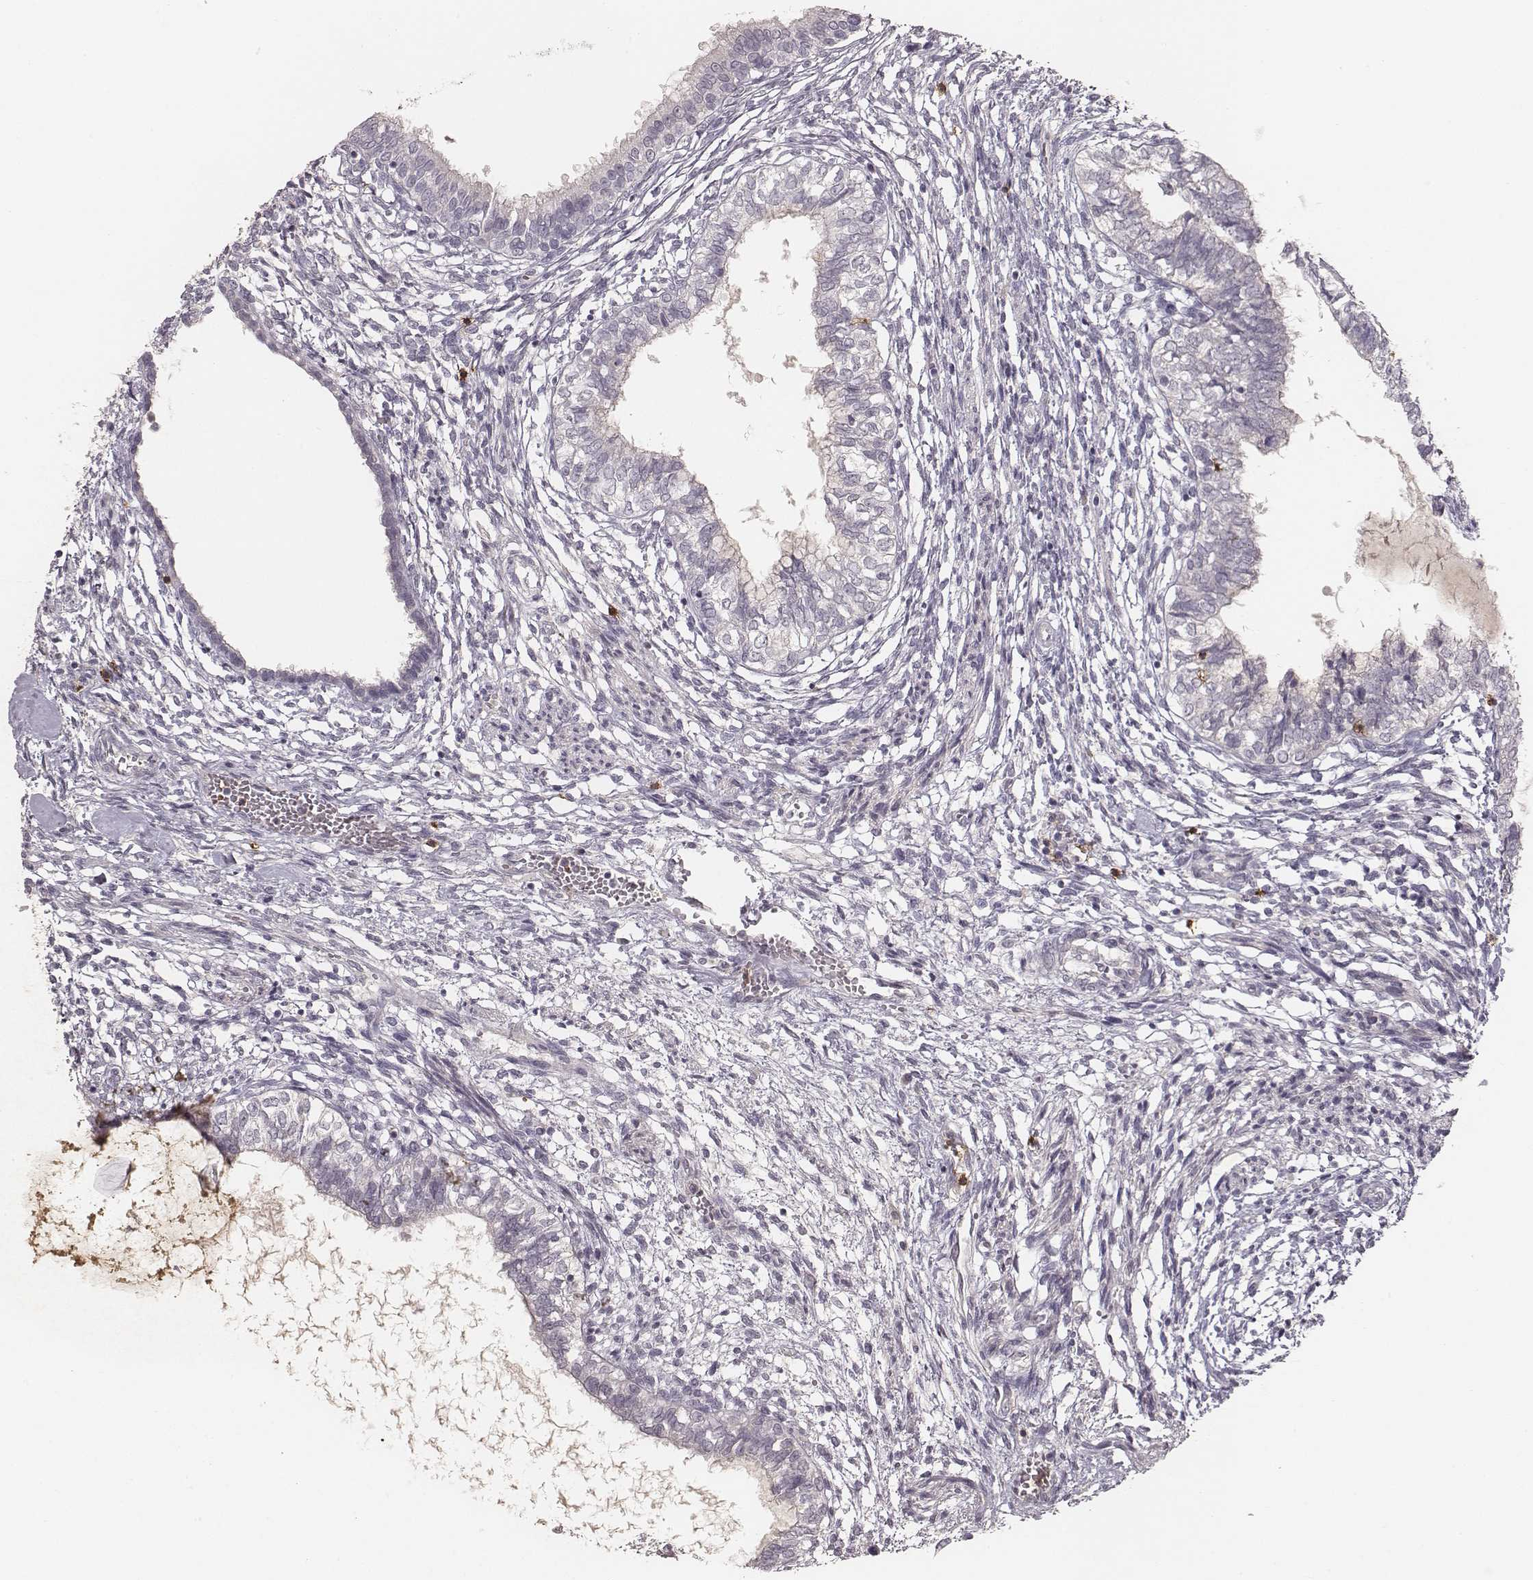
{"staining": {"intensity": "negative", "quantity": "none", "location": "none"}, "tissue": "testis cancer", "cell_type": "Tumor cells", "image_type": "cancer", "snomed": [{"axis": "morphology", "description": "Carcinoma, Embryonal, NOS"}, {"axis": "topography", "description": "Testis"}], "caption": "This is an IHC micrograph of human embryonal carcinoma (testis). There is no expression in tumor cells.", "gene": "CD8A", "patient": {"sex": "male", "age": 37}}